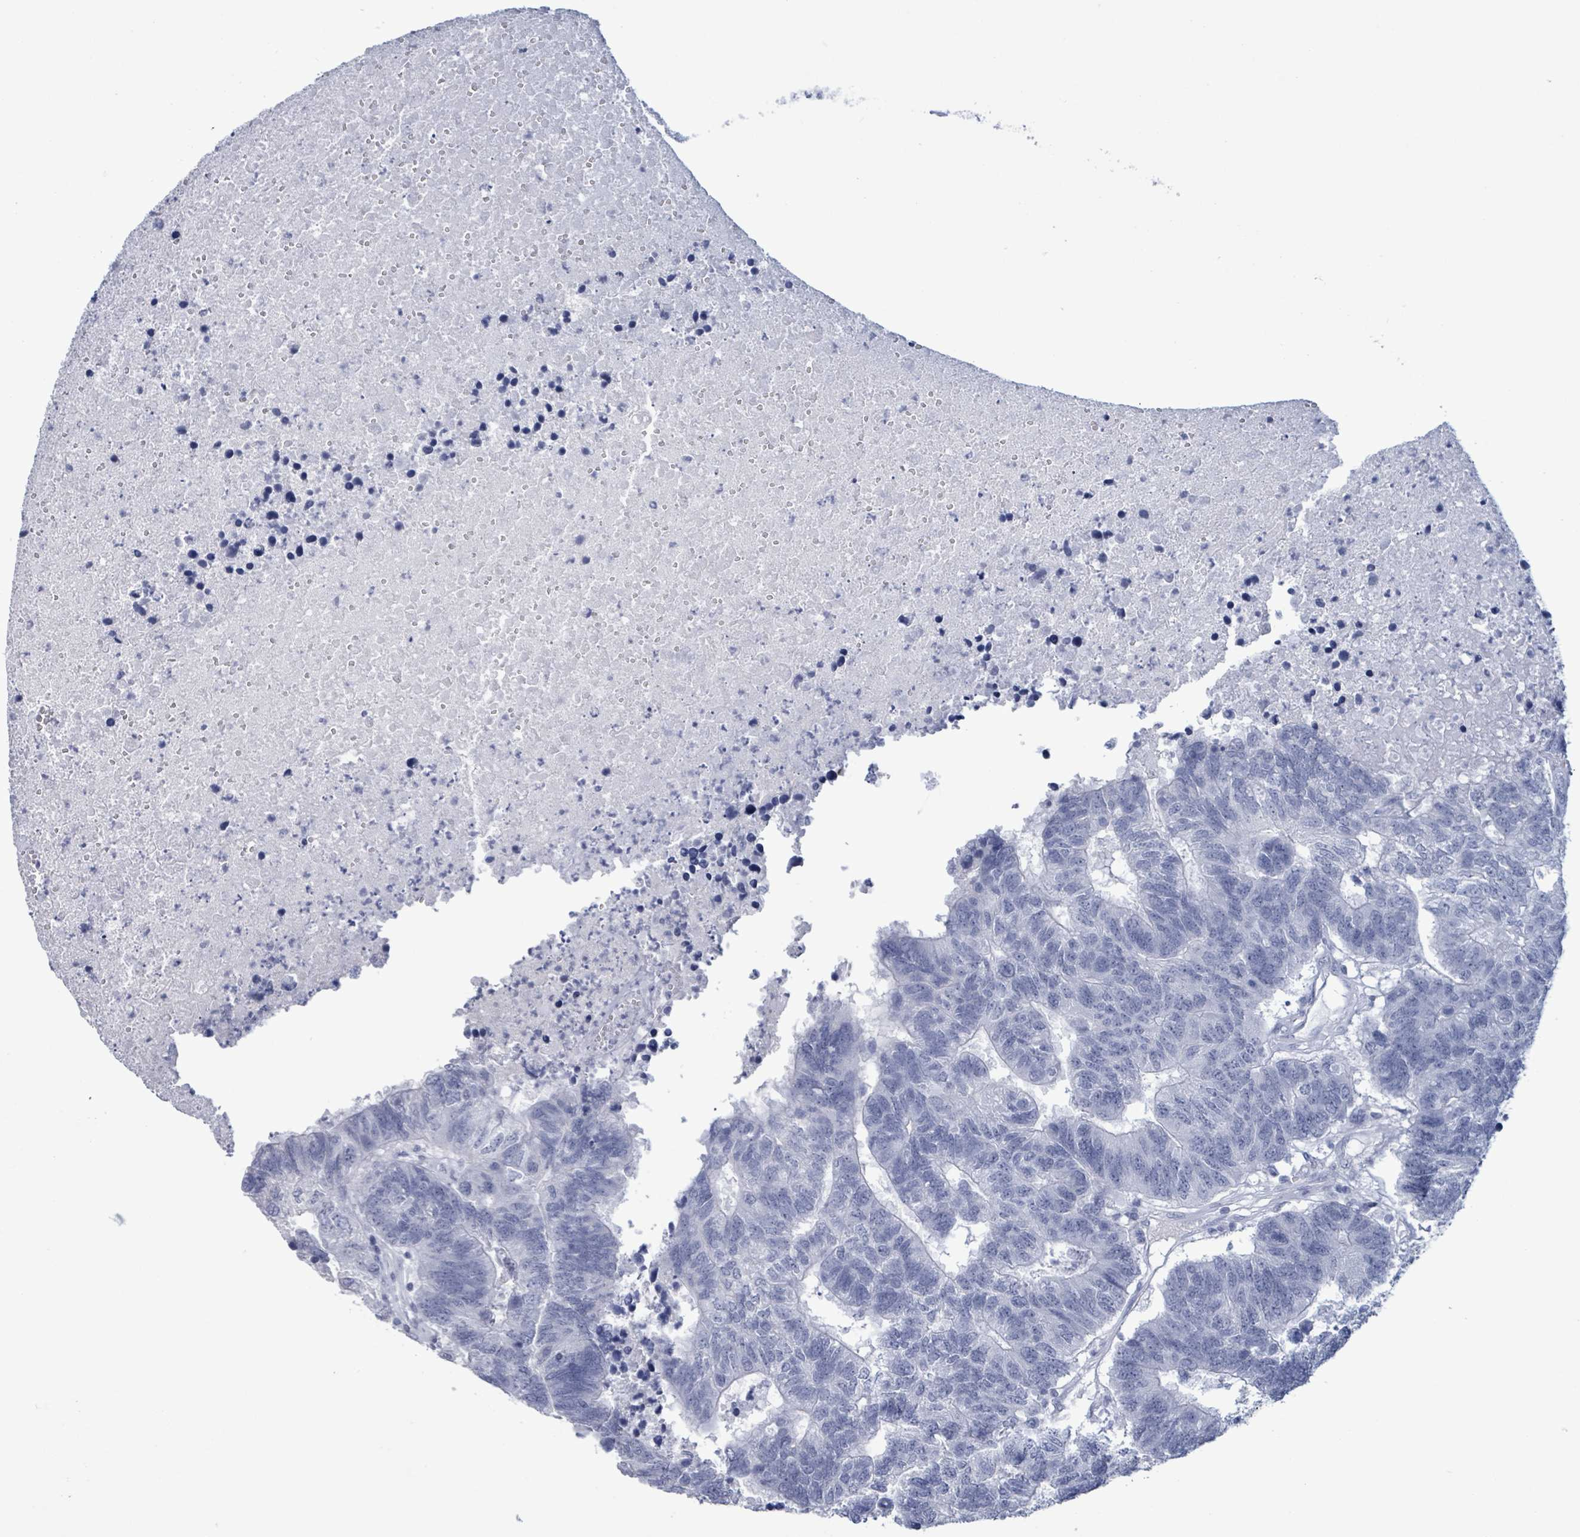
{"staining": {"intensity": "negative", "quantity": "none", "location": "none"}, "tissue": "colorectal cancer", "cell_type": "Tumor cells", "image_type": "cancer", "snomed": [{"axis": "morphology", "description": "Adenocarcinoma, NOS"}, {"axis": "topography", "description": "Colon"}], "caption": "Tumor cells show no significant protein staining in colorectal adenocarcinoma.", "gene": "NKX2-1", "patient": {"sex": "female", "age": 48}}